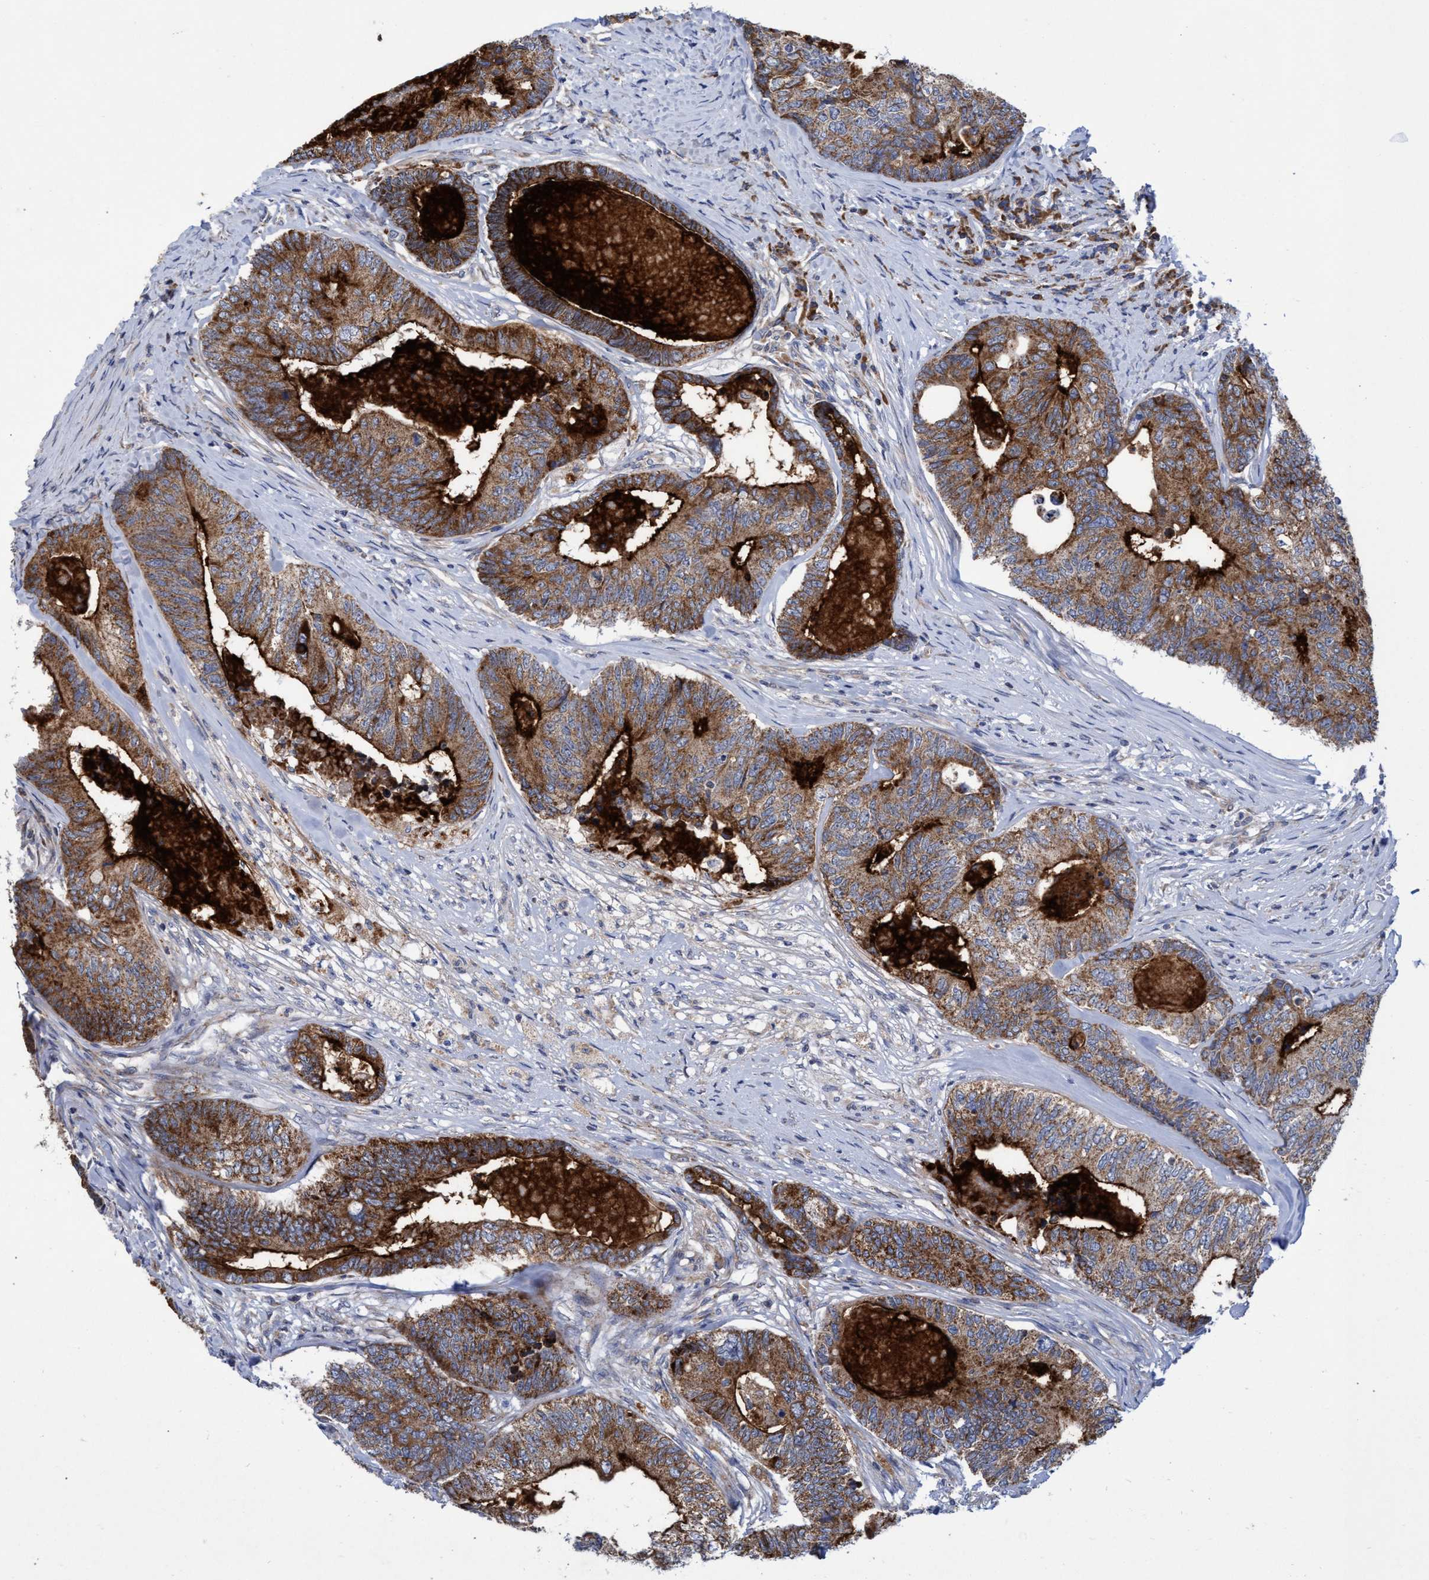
{"staining": {"intensity": "strong", "quantity": ">75%", "location": "cytoplasmic/membranous"}, "tissue": "colorectal cancer", "cell_type": "Tumor cells", "image_type": "cancer", "snomed": [{"axis": "morphology", "description": "Adenocarcinoma, NOS"}, {"axis": "topography", "description": "Colon"}], "caption": "Immunohistochemistry (IHC) (DAB (3,3'-diaminobenzidine)) staining of adenocarcinoma (colorectal) shows strong cytoplasmic/membranous protein positivity in approximately >75% of tumor cells.", "gene": "NAT16", "patient": {"sex": "female", "age": 67}}